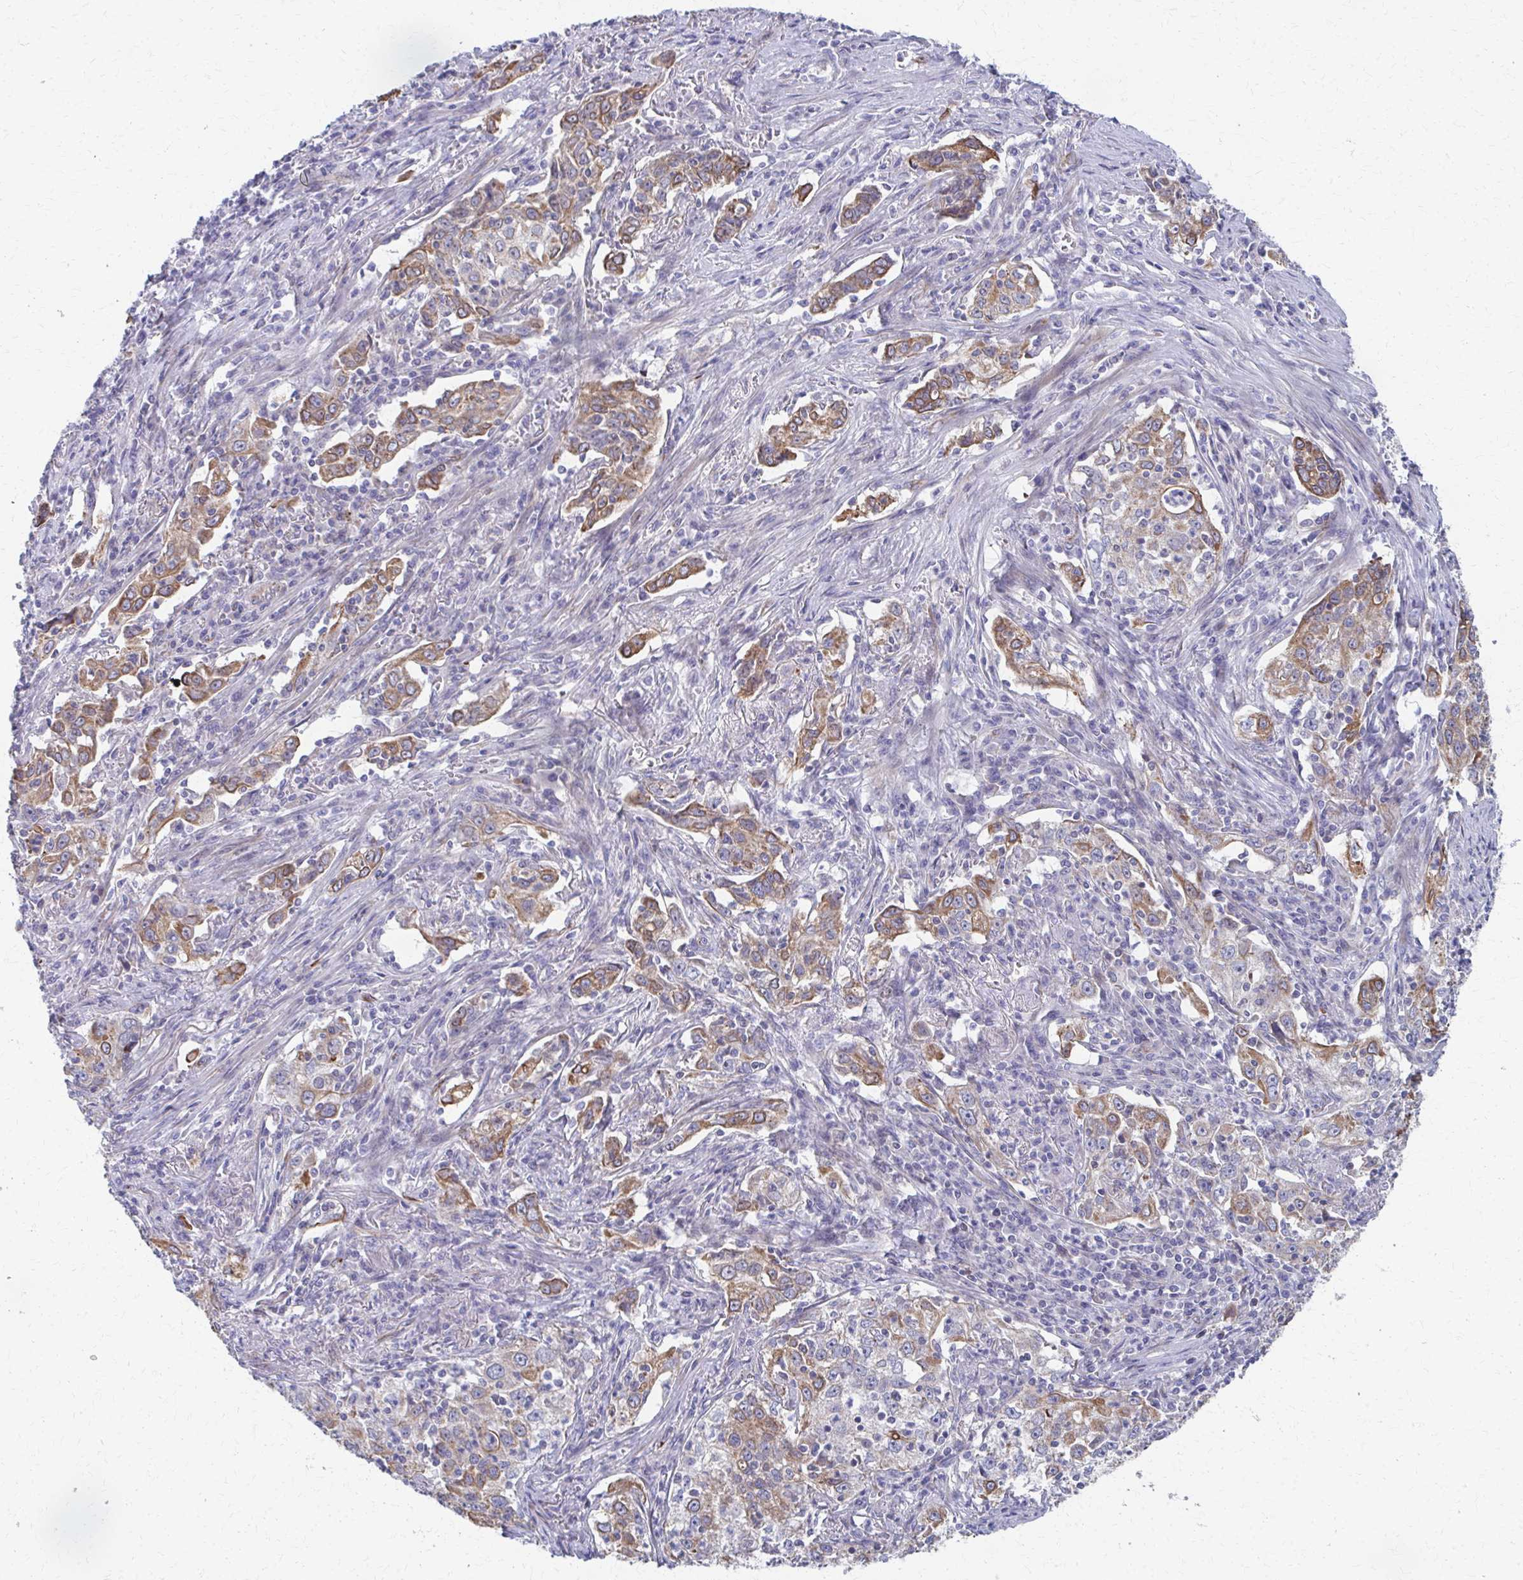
{"staining": {"intensity": "moderate", "quantity": ">75%", "location": "cytoplasmic/membranous"}, "tissue": "lung cancer", "cell_type": "Tumor cells", "image_type": "cancer", "snomed": [{"axis": "morphology", "description": "Squamous cell carcinoma, NOS"}, {"axis": "topography", "description": "Lung"}], "caption": "Lung squamous cell carcinoma tissue shows moderate cytoplasmic/membranous positivity in about >75% of tumor cells, visualized by immunohistochemistry. (DAB (3,3'-diaminobenzidine) = brown stain, brightfield microscopy at high magnification).", "gene": "FAHD1", "patient": {"sex": "male", "age": 71}}